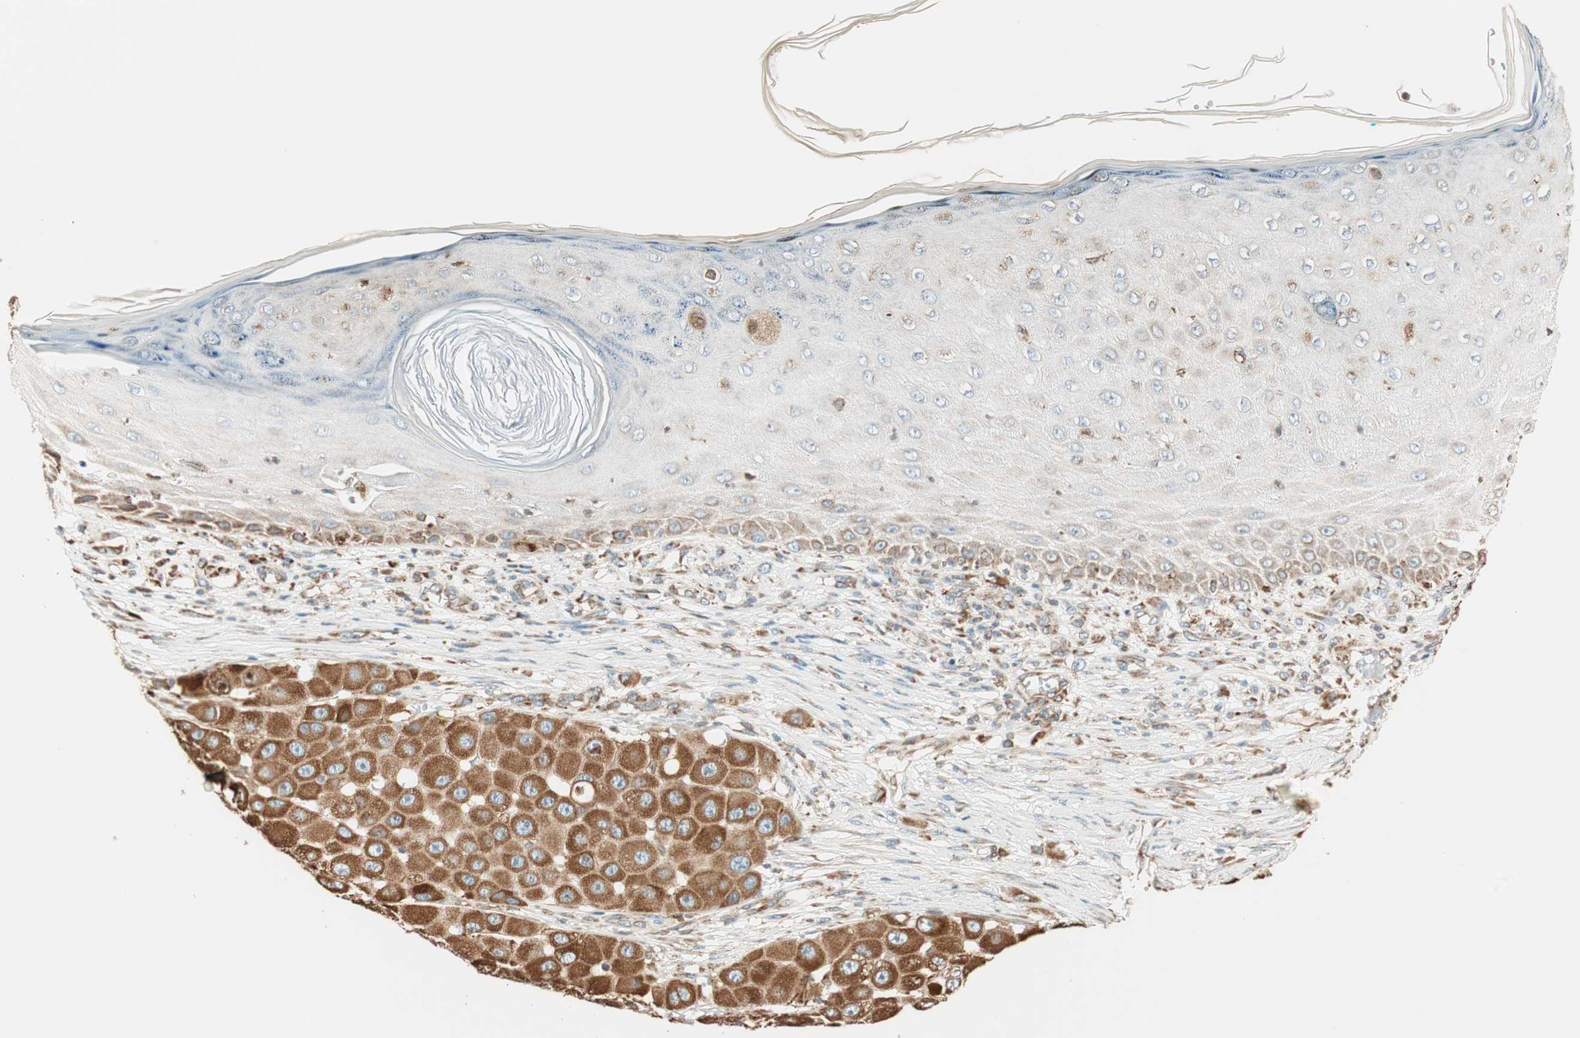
{"staining": {"intensity": "strong", "quantity": ">75%", "location": "cytoplasmic/membranous"}, "tissue": "melanoma", "cell_type": "Tumor cells", "image_type": "cancer", "snomed": [{"axis": "morphology", "description": "Malignant melanoma, NOS"}, {"axis": "topography", "description": "Skin"}], "caption": "Malignant melanoma was stained to show a protein in brown. There is high levels of strong cytoplasmic/membranous expression in about >75% of tumor cells.", "gene": "PRKCSH", "patient": {"sex": "female", "age": 81}}